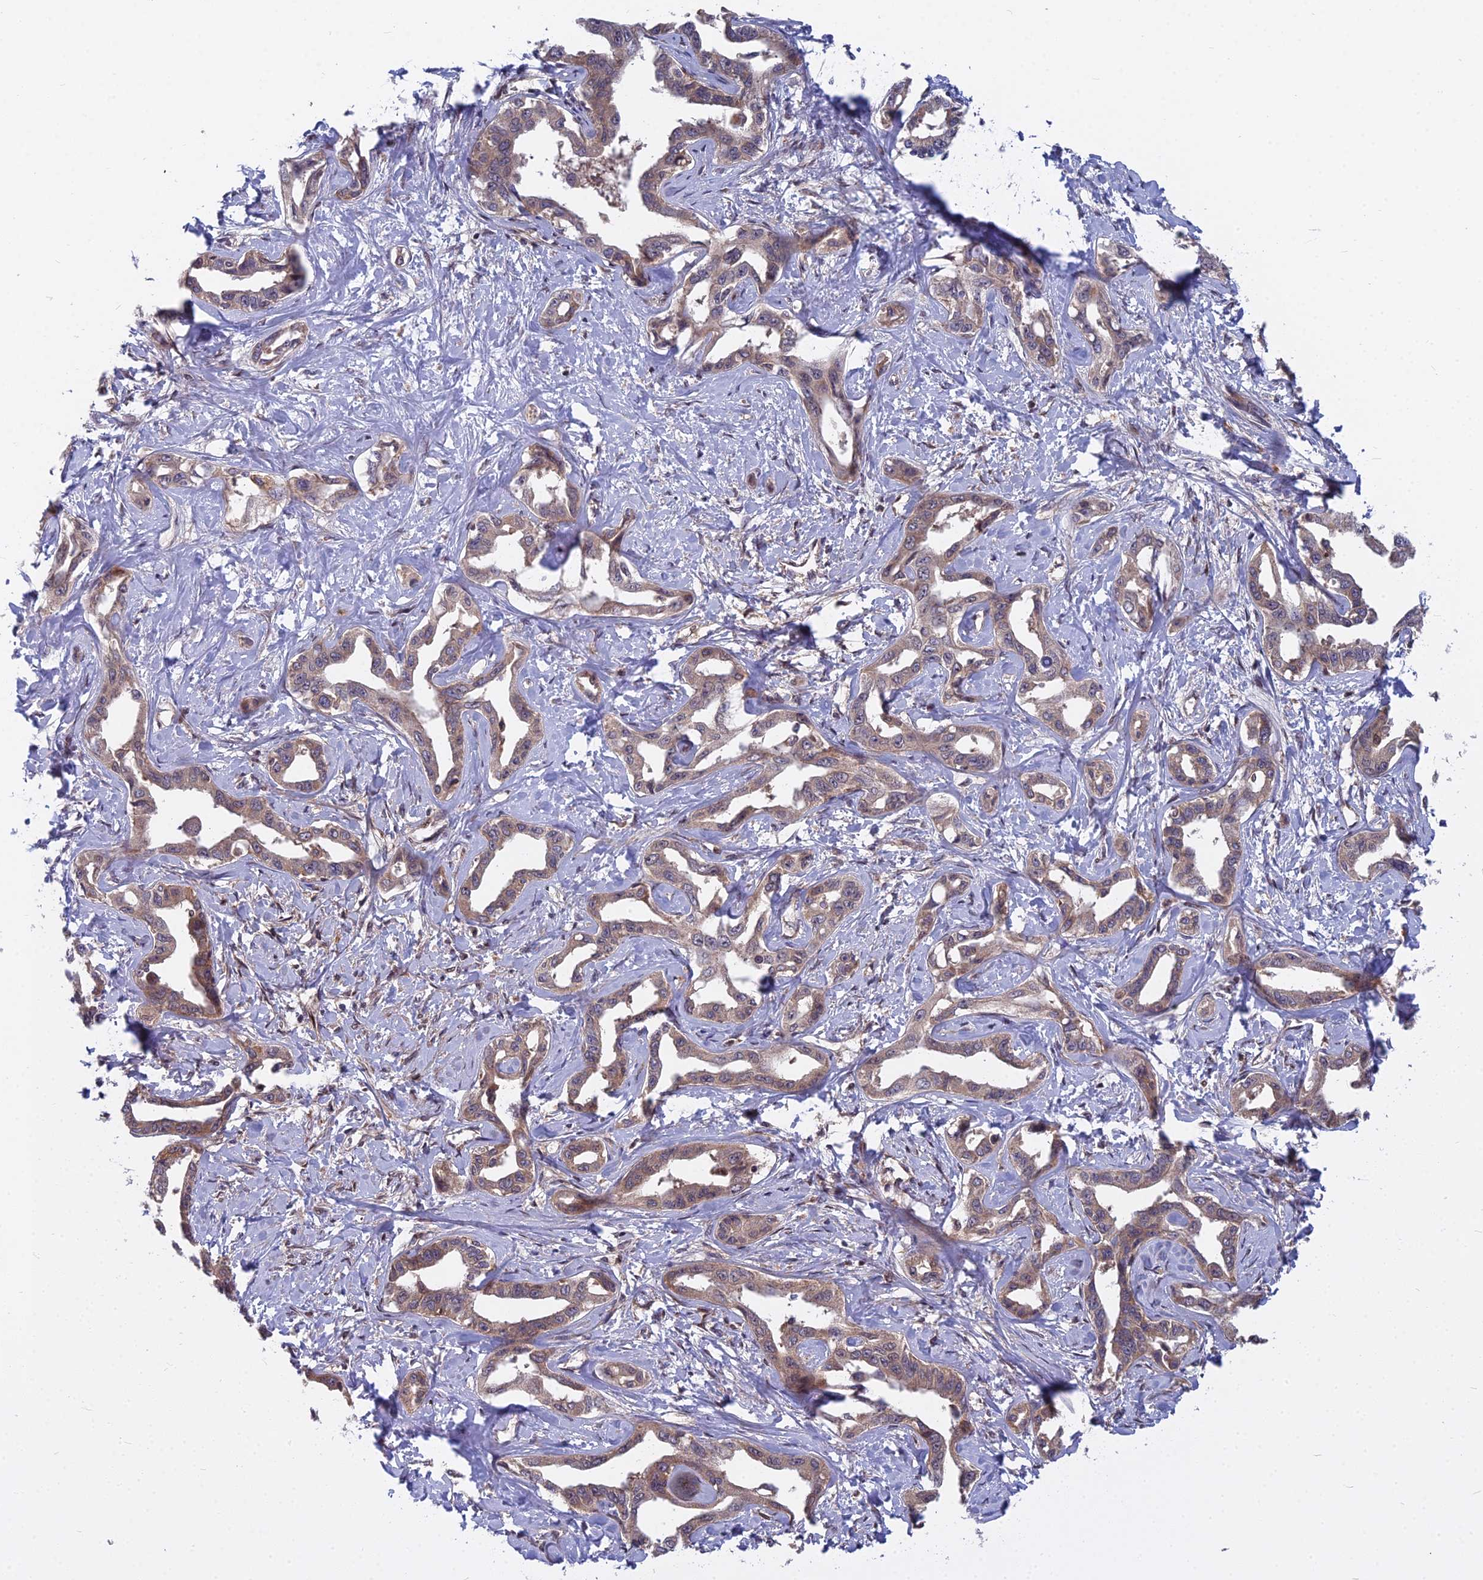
{"staining": {"intensity": "weak", "quantity": ">75%", "location": "cytoplasmic/membranous"}, "tissue": "liver cancer", "cell_type": "Tumor cells", "image_type": "cancer", "snomed": [{"axis": "morphology", "description": "Cholangiocarcinoma"}, {"axis": "topography", "description": "Liver"}], "caption": "Protein staining of liver cholangiocarcinoma tissue exhibits weak cytoplasmic/membranous staining in about >75% of tumor cells.", "gene": "COMMD2", "patient": {"sex": "male", "age": 59}}